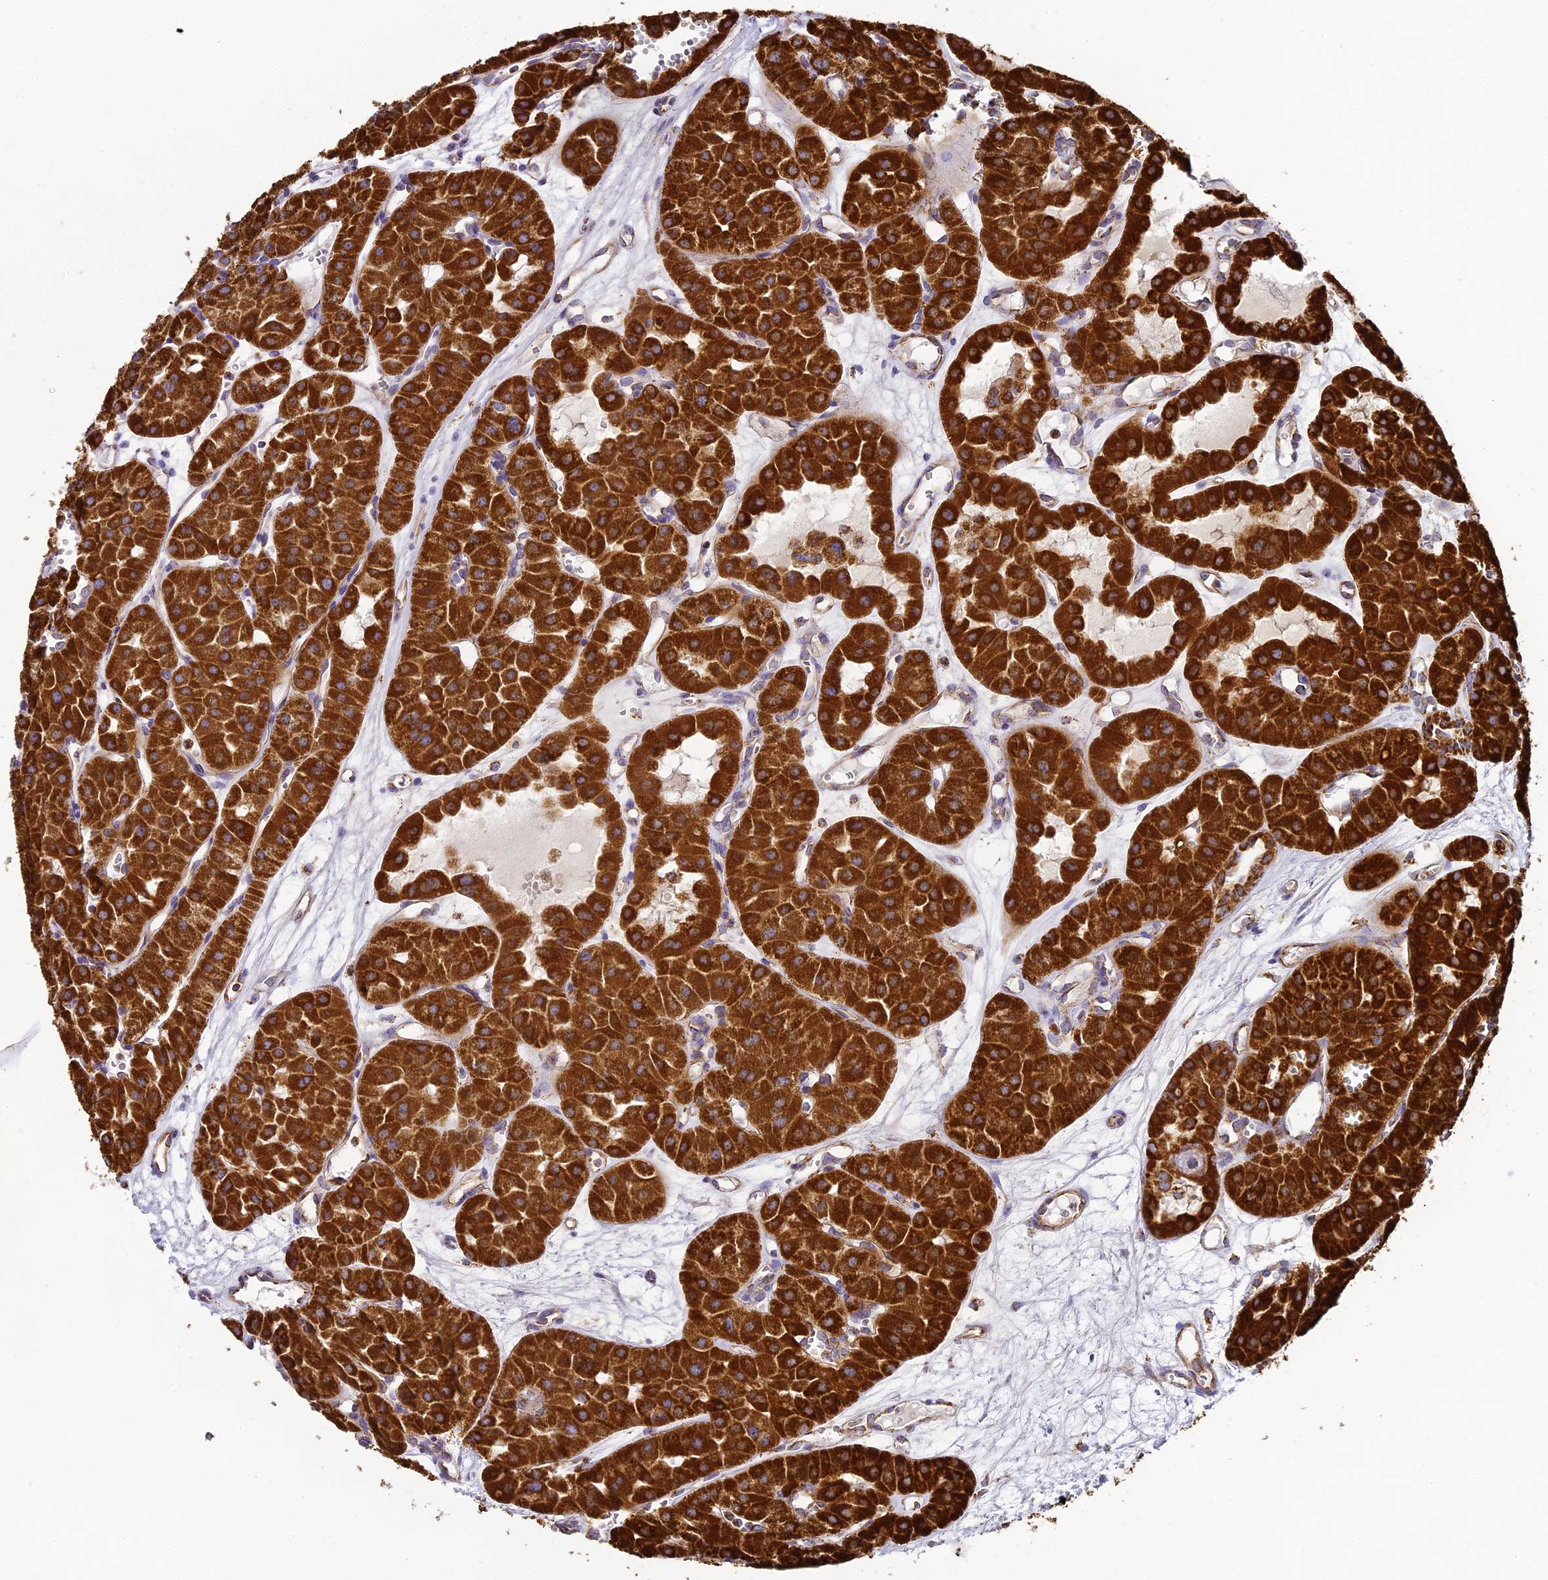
{"staining": {"intensity": "strong", "quantity": ">75%", "location": "cytoplasmic/membranous"}, "tissue": "renal cancer", "cell_type": "Tumor cells", "image_type": "cancer", "snomed": [{"axis": "morphology", "description": "Carcinoma, NOS"}, {"axis": "topography", "description": "Kidney"}], "caption": "Carcinoma (renal) tissue displays strong cytoplasmic/membranous staining in about >75% of tumor cells The staining is performed using DAB (3,3'-diaminobenzidine) brown chromogen to label protein expression. The nuclei are counter-stained blue using hematoxylin.", "gene": "STK17A", "patient": {"sex": "female", "age": 75}}